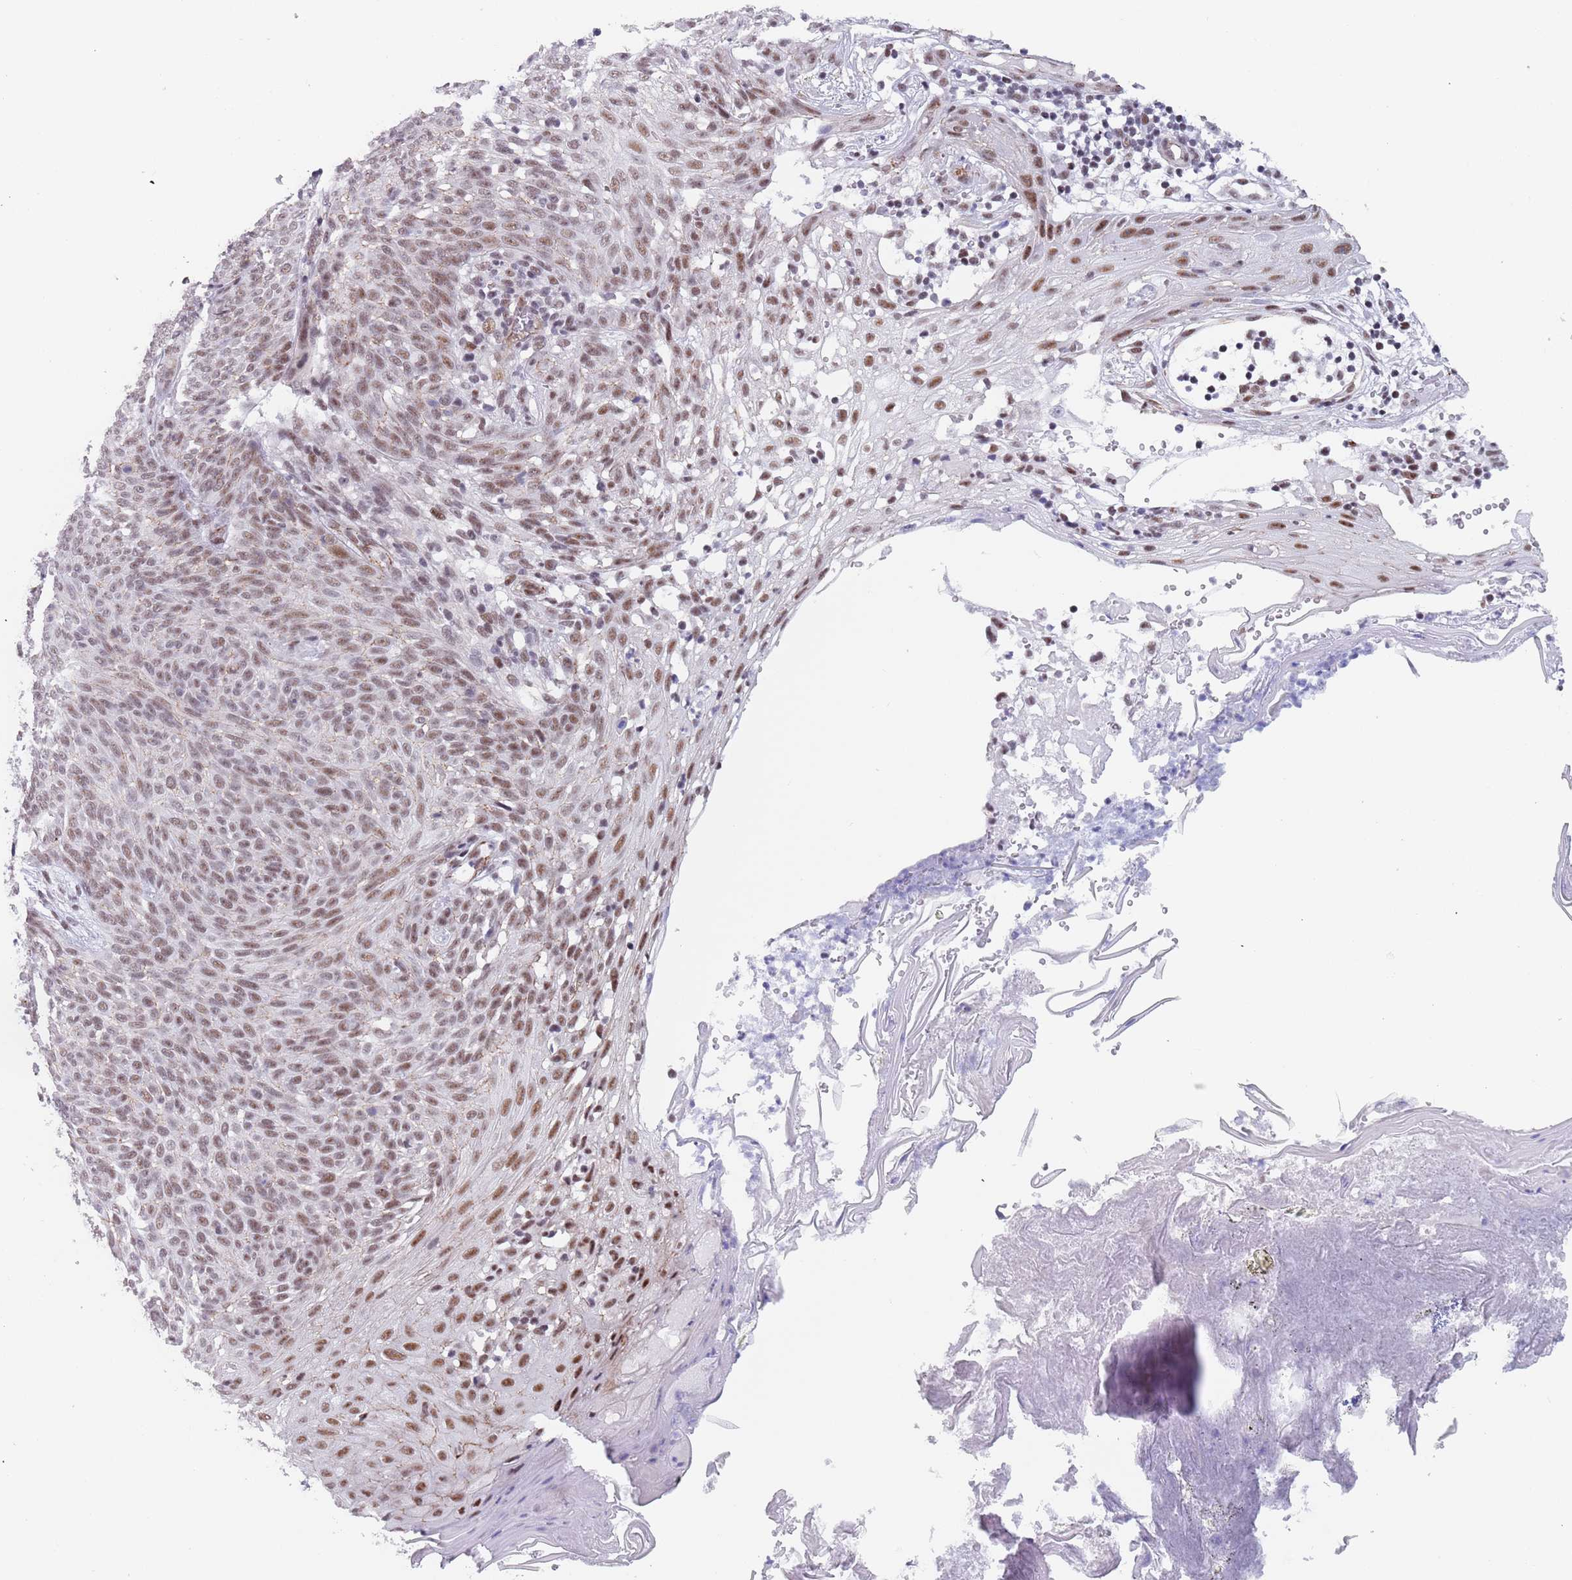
{"staining": {"intensity": "moderate", "quantity": ">75%", "location": "nuclear"}, "tissue": "skin cancer", "cell_type": "Tumor cells", "image_type": "cancer", "snomed": [{"axis": "morphology", "description": "Basal cell carcinoma"}, {"axis": "topography", "description": "Skin"}], "caption": "Protein expression analysis of human skin basal cell carcinoma reveals moderate nuclear staining in about >75% of tumor cells.", "gene": "OR5A2", "patient": {"sex": "female", "age": 86}}